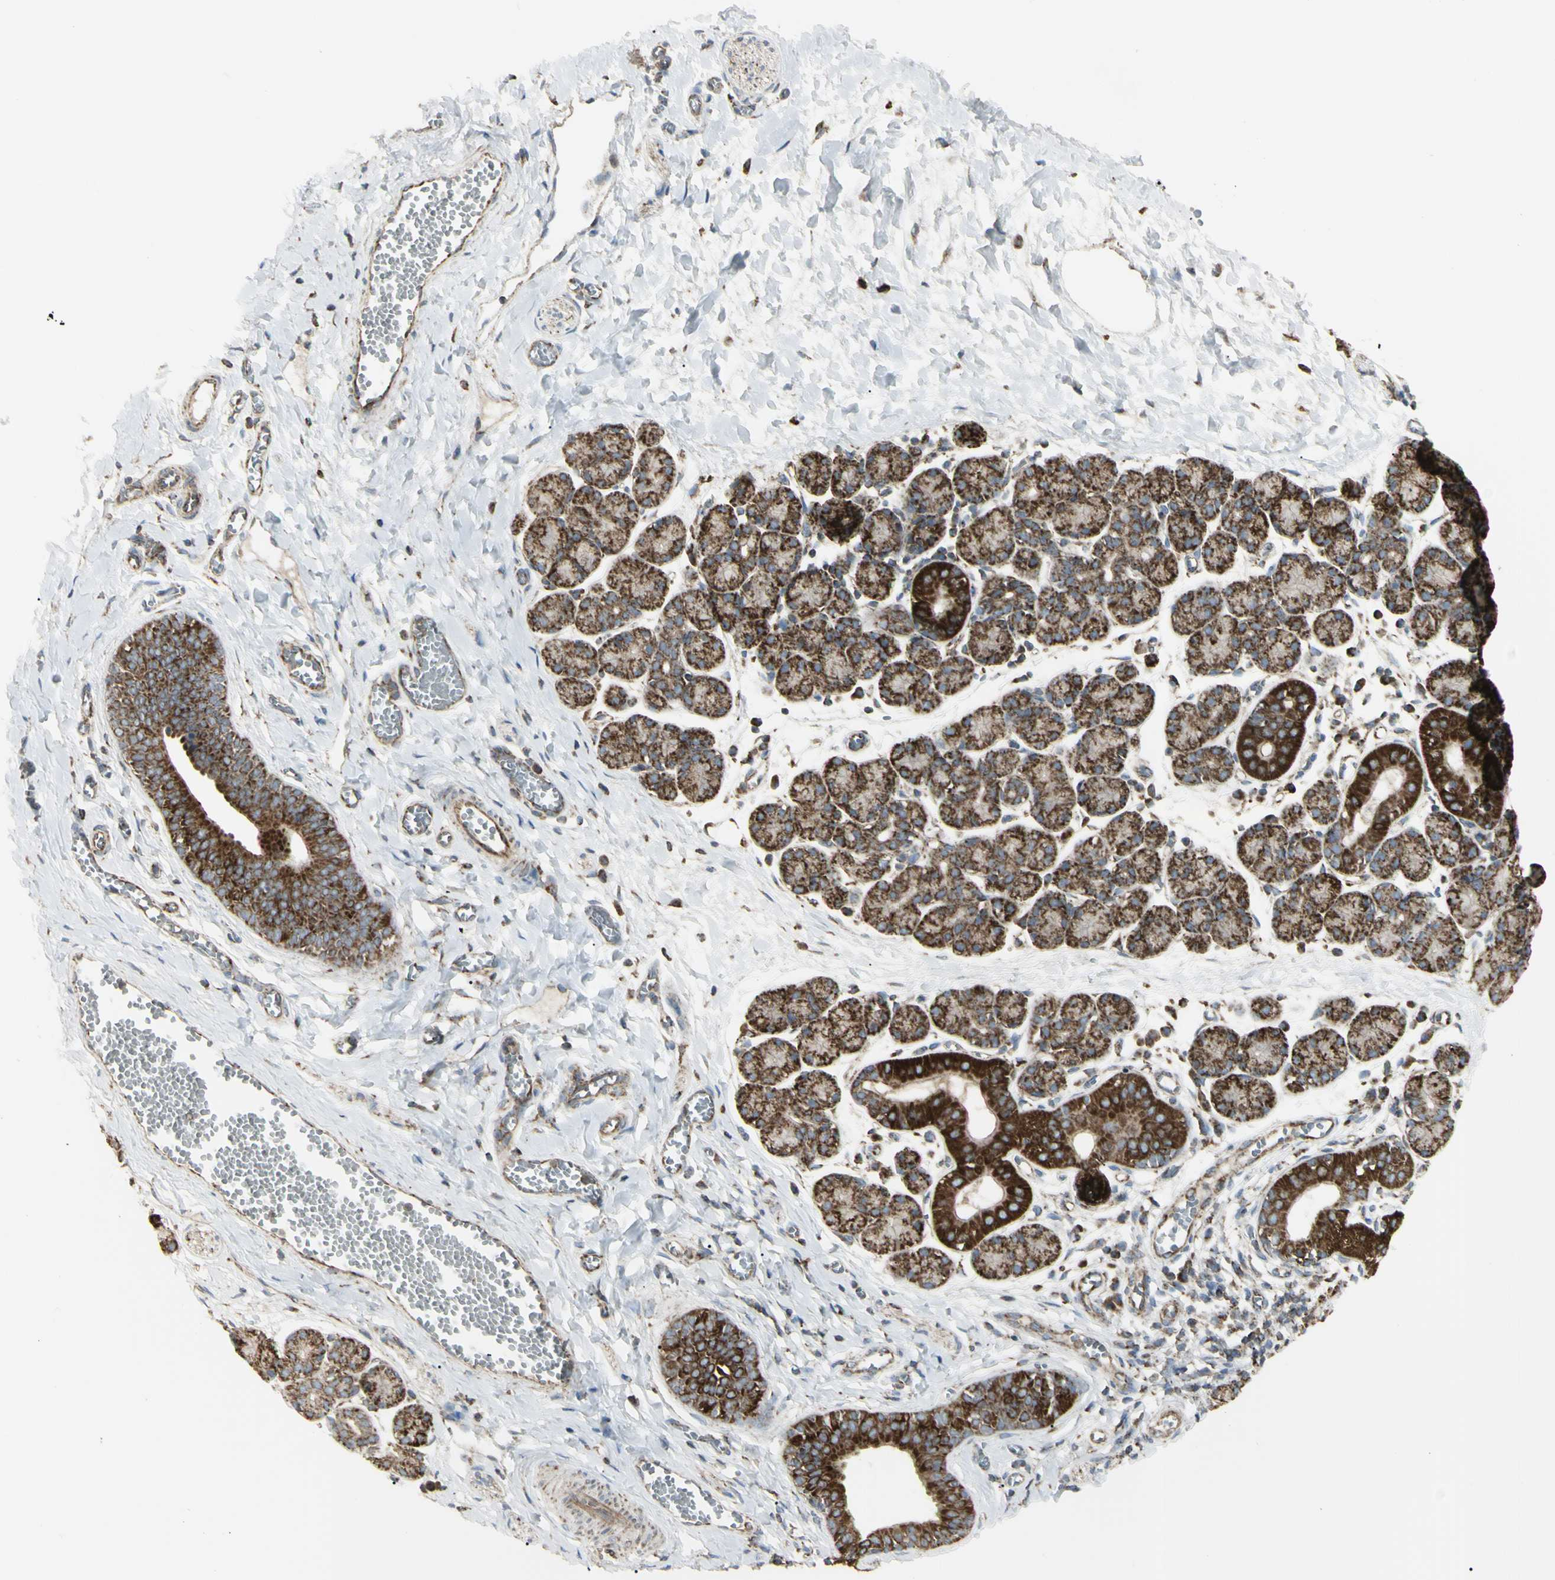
{"staining": {"intensity": "strong", "quantity": ">75%", "location": "cytoplasmic/membranous"}, "tissue": "salivary gland", "cell_type": "Glandular cells", "image_type": "normal", "snomed": [{"axis": "morphology", "description": "Normal tissue, NOS"}, {"axis": "morphology", "description": "Inflammation, NOS"}, {"axis": "topography", "description": "Lymph node"}, {"axis": "topography", "description": "Salivary gland"}], "caption": "IHC staining of benign salivary gland, which displays high levels of strong cytoplasmic/membranous staining in about >75% of glandular cells indicating strong cytoplasmic/membranous protein expression. The staining was performed using DAB (3,3'-diaminobenzidine) (brown) for protein detection and nuclei were counterstained in hematoxylin (blue).", "gene": "CYB5R1", "patient": {"sex": "male", "age": 3}}